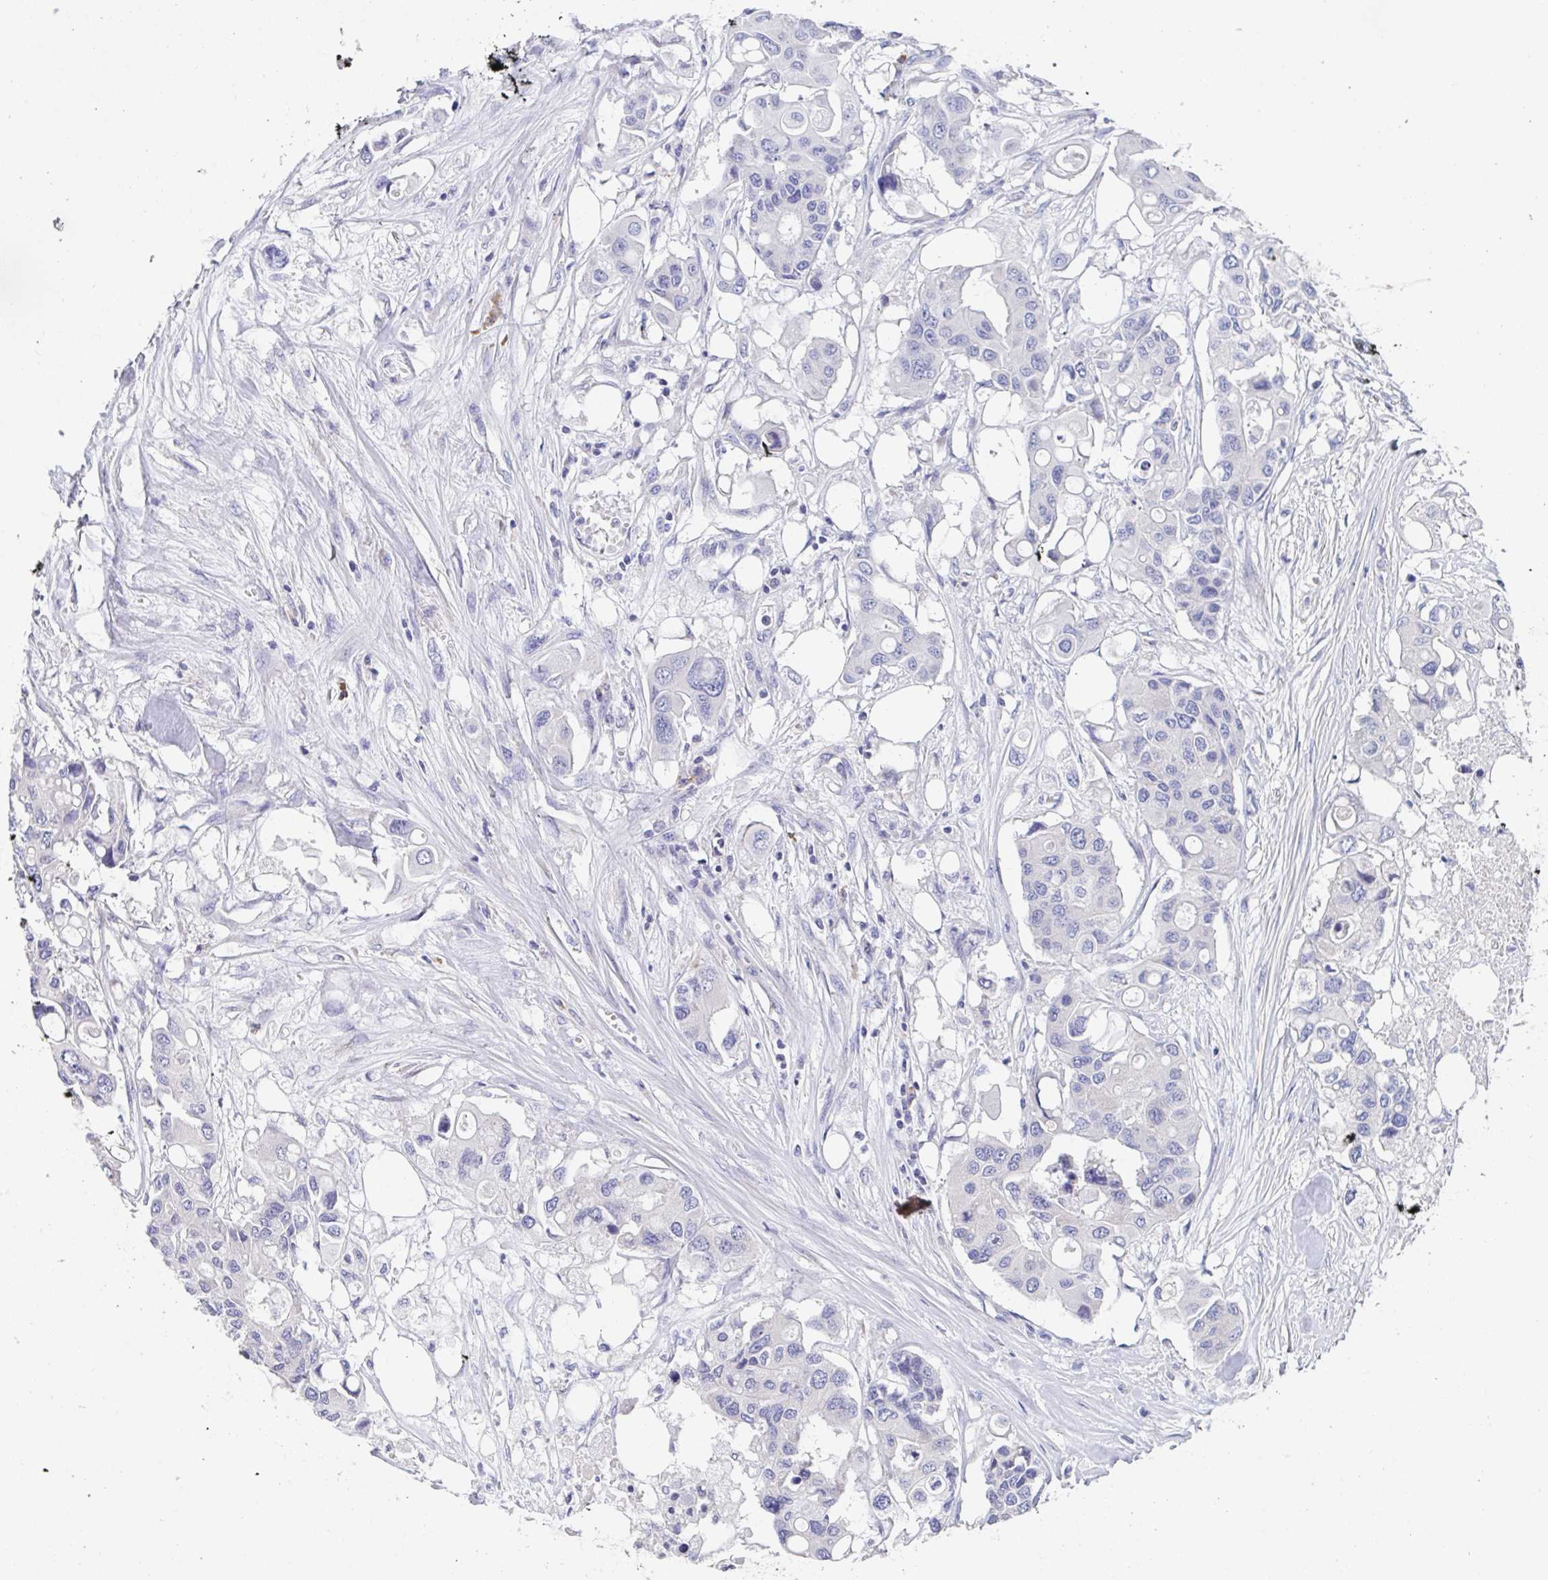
{"staining": {"intensity": "negative", "quantity": "none", "location": "none"}, "tissue": "colorectal cancer", "cell_type": "Tumor cells", "image_type": "cancer", "snomed": [{"axis": "morphology", "description": "Adenocarcinoma, NOS"}, {"axis": "topography", "description": "Colon"}], "caption": "A histopathology image of colorectal cancer (adenocarcinoma) stained for a protein shows no brown staining in tumor cells.", "gene": "LRRC58", "patient": {"sex": "male", "age": 77}}